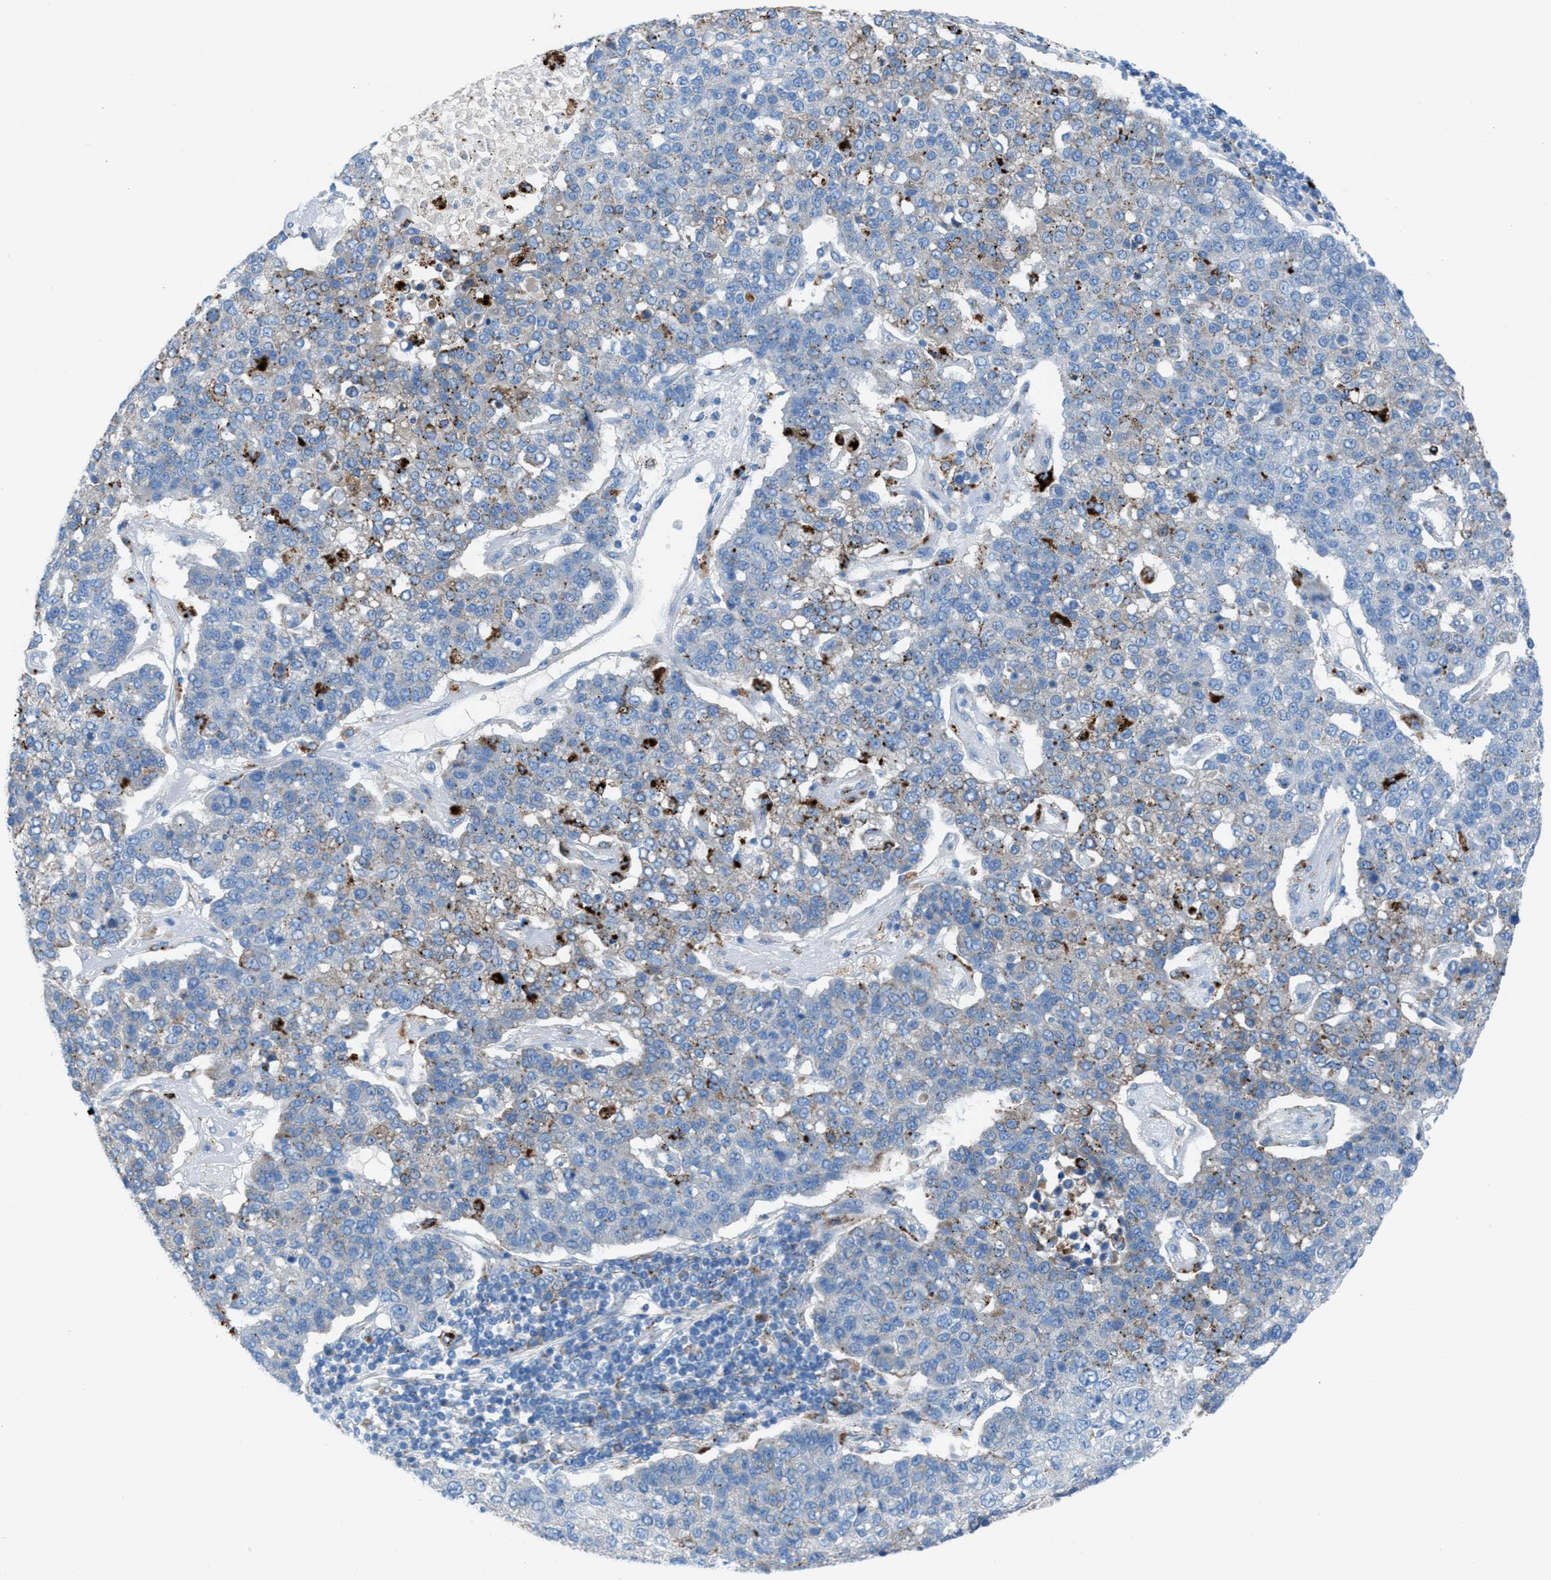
{"staining": {"intensity": "weak", "quantity": "25%-75%", "location": "cytoplasmic/membranous"}, "tissue": "pancreatic cancer", "cell_type": "Tumor cells", "image_type": "cancer", "snomed": [{"axis": "morphology", "description": "Adenocarcinoma, NOS"}, {"axis": "topography", "description": "Pancreas"}], "caption": "Protein staining of pancreatic adenocarcinoma tissue shows weak cytoplasmic/membranous staining in about 25%-75% of tumor cells.", "gene": "CD1B", "patient": {"sex": "female", "age": 61}}